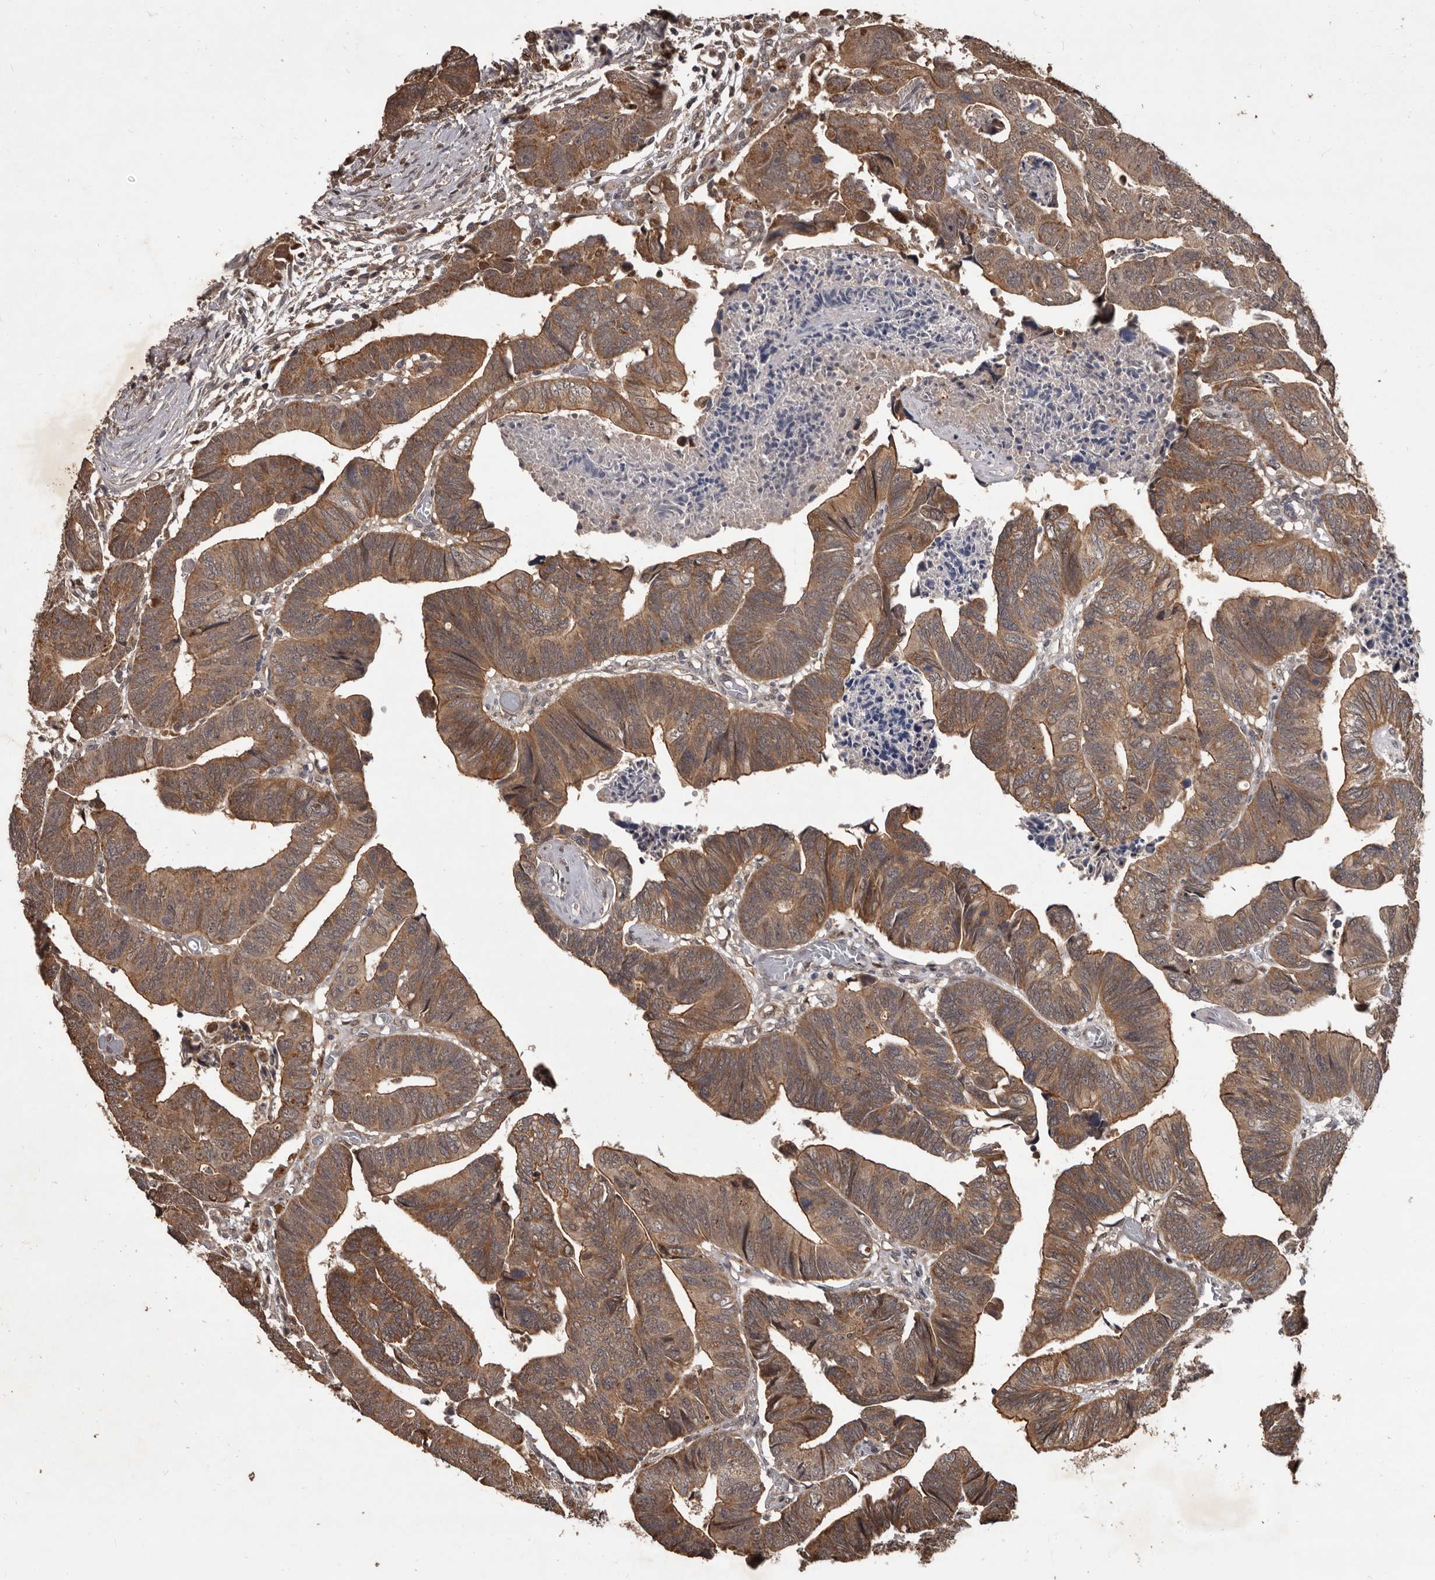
{"staining": {"intensity": "moderate", "quantity": ">75%", "location": "cytoplasmic/membranous"}, "tissue": "colorectal cancer", "cell_type": "Tumor cells", "image_type": "cancer", "snomed": [{"axis": "morphology", "description": "Adenocarcinoma, NOS"}, {"axis": "topography", "description": "Rectum"}], "caption": "Immunohistochemical staining of colorectal cancer (adenocarcinoma) exhibits medium levels of moderate cytoplasmic/membranous positivity in approximately >75% of tumor cells. (DAB IHC, brown staining for protein, blue staining for nuclei).", "gene": "AHR", "patient": {"sex": "female", "age": 65}}